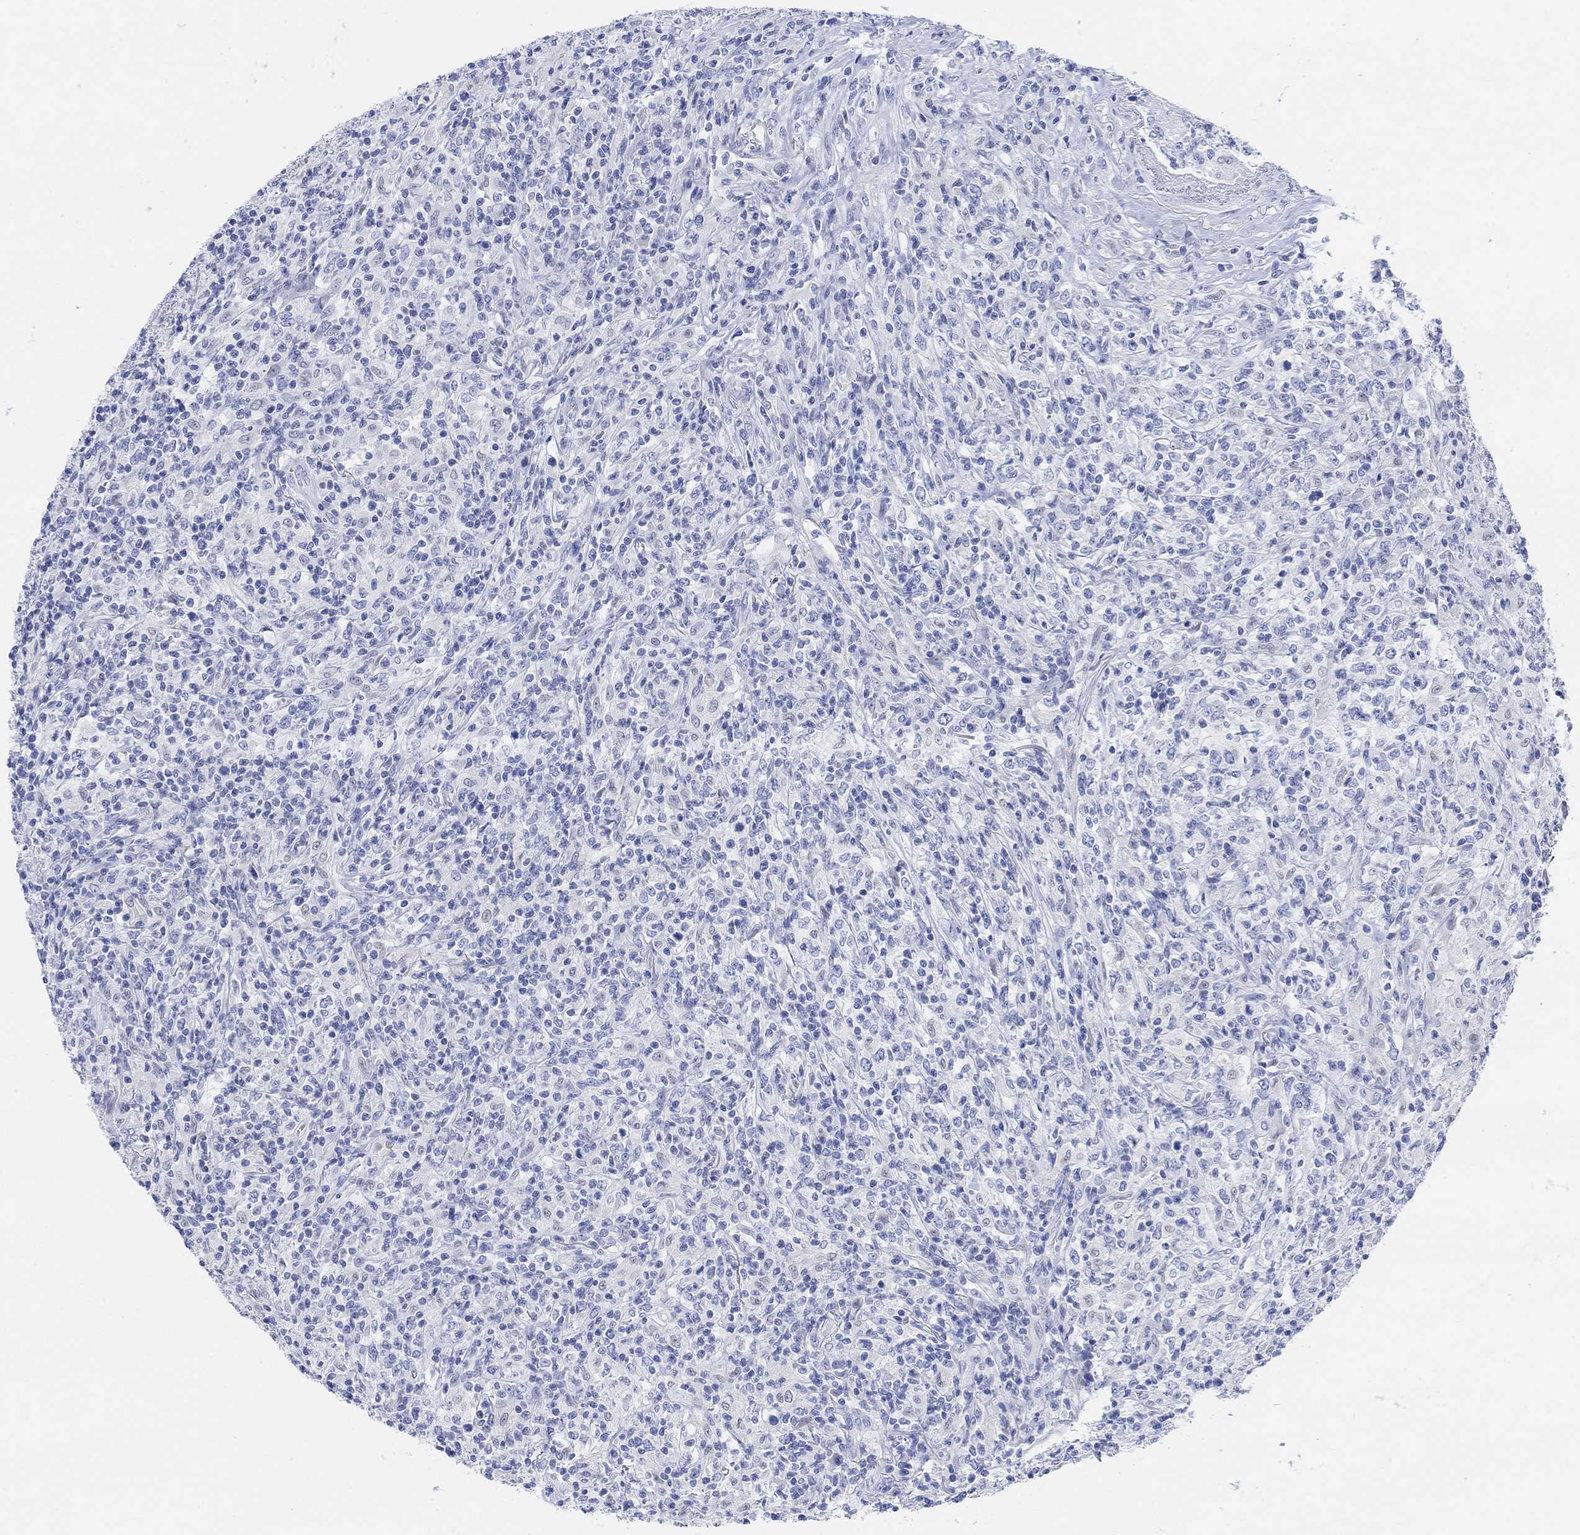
{"staining": {"intensity": "negative", "quantity": "none", "location": "none"}, "tissue": "lymphoma", "cell_type": "Tumor cells", "image_type": "cancer", "snomed": [{"axis": "morphology", "description": "Malignant lymphoma, non-Hodgkin's type, High grade"}, {"axis": "topography", "description": "Lung"}], "caption": "Lymphoma was stained to show a protein in brown. There is no significant expression in tumor cells.", "gene": "ENO4", "patient": {"sex": "male", "age": 79}}